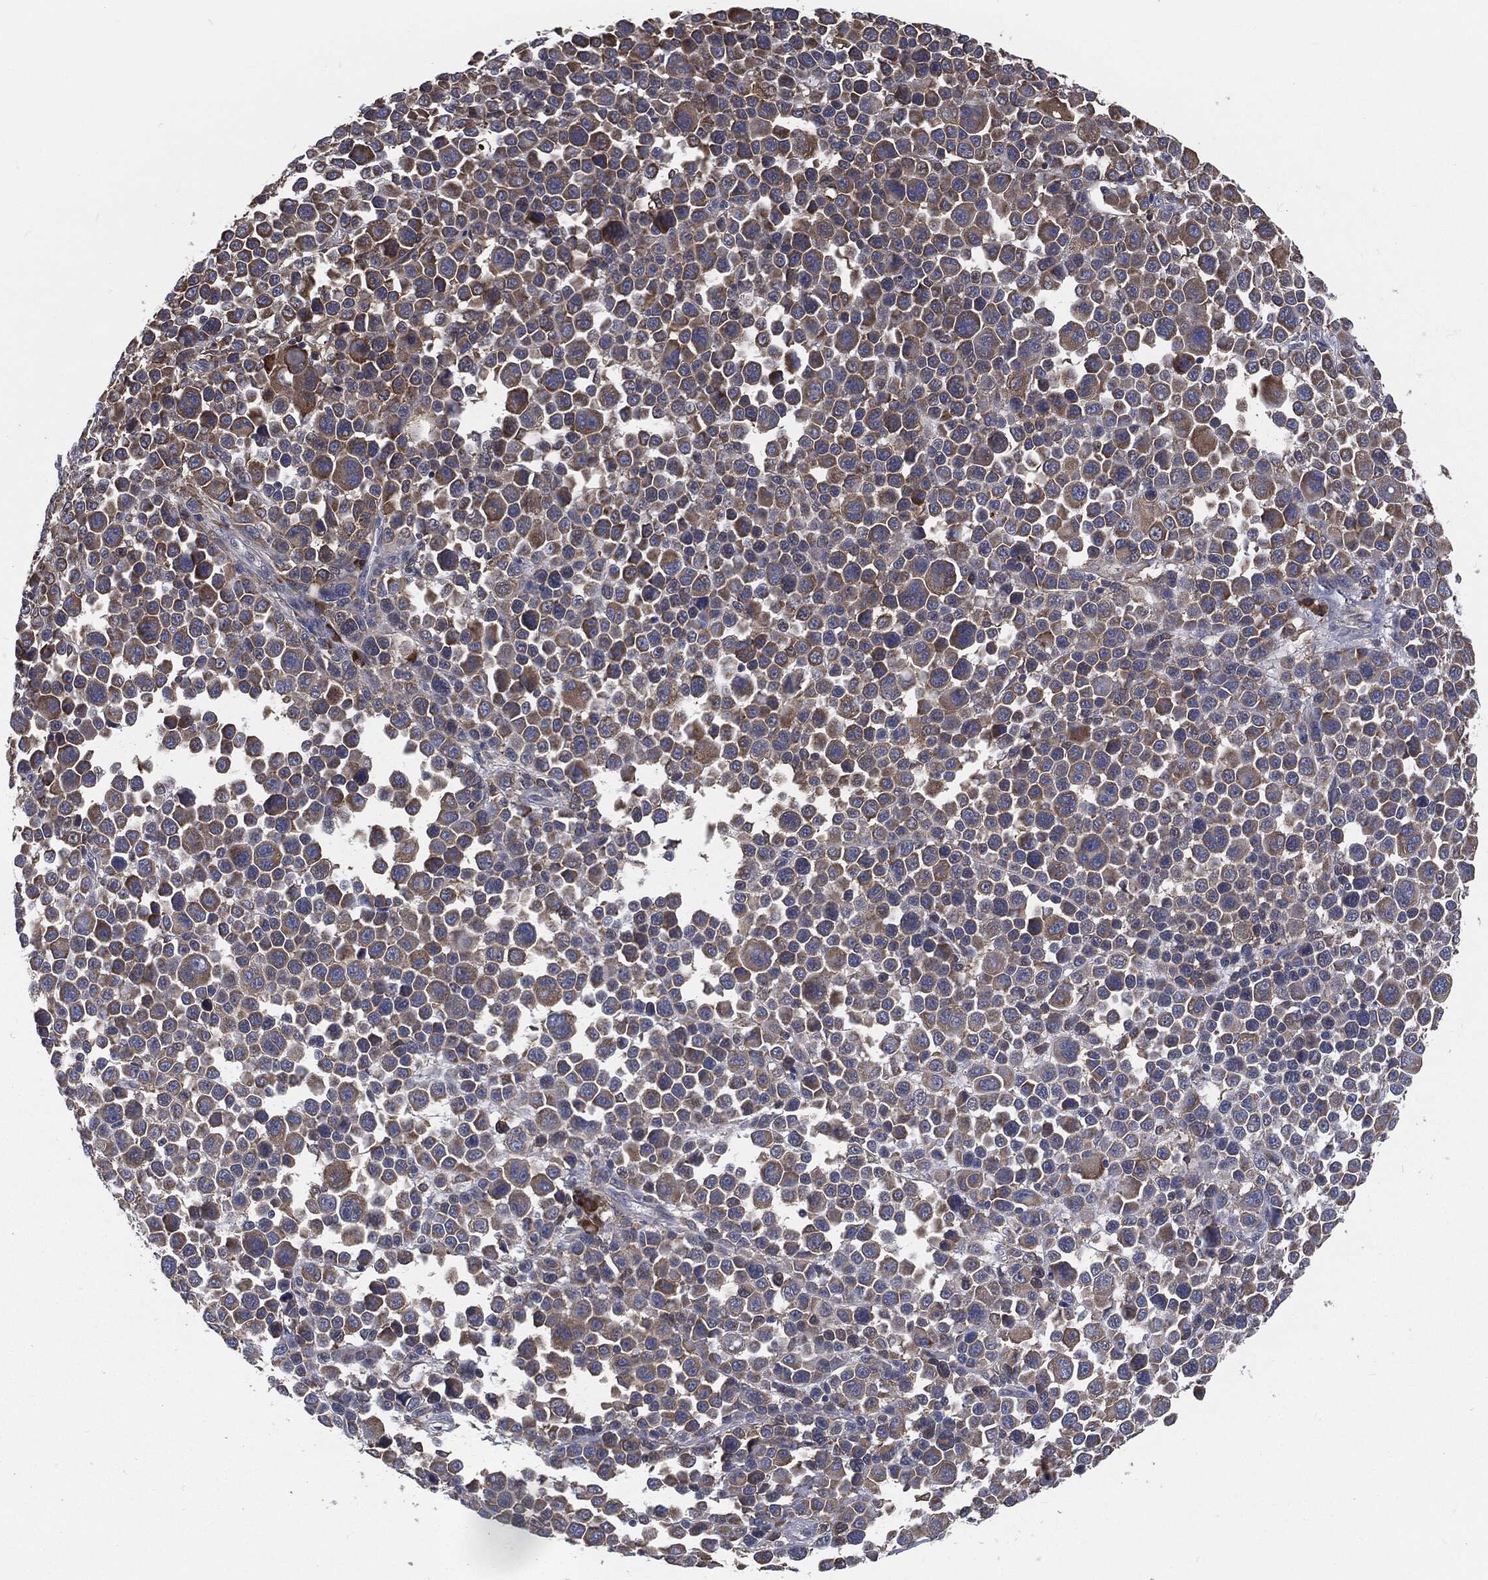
{"staining": {"intensity": "moderate", "quantity": "<25%", "location": "cytoplasmic/membranous"}, "tissue": "melanoma", "cell_type": "Tumor cells", "image_type": "cancer", "snomed": [{"axis": "morphology", "description": "Malignant melanoma, NOS"}, {"axis": "topography", "description": "Skin"}], "caption": "Immunohistochemical staining of malignant melanoma shows moderate cytoplasmic/membranous protein positivity in approximately <25% of tumor cells.", "gene": "PRDX4", "patient": {"sex": "female", "age": 57}}